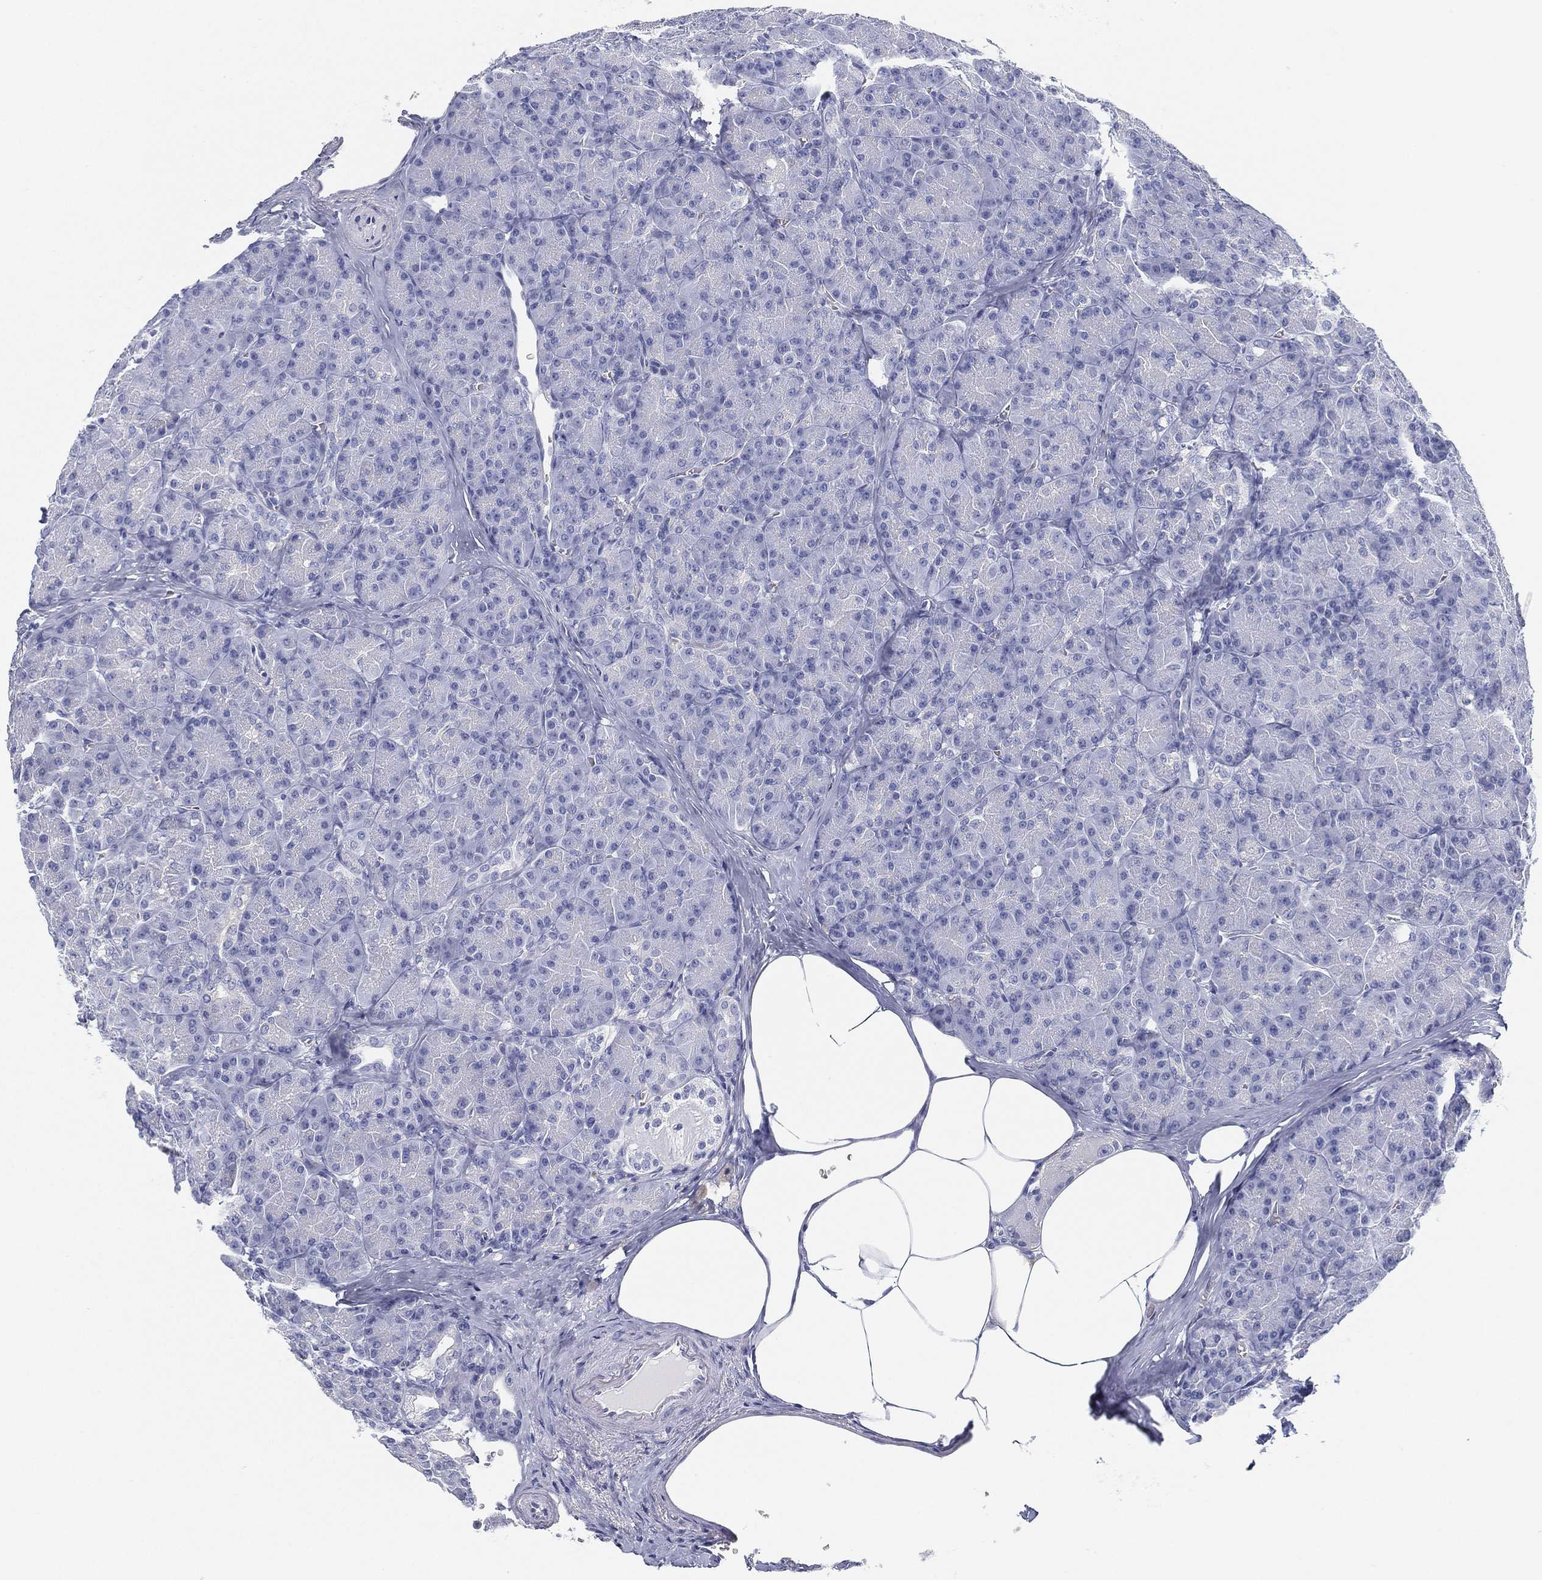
{"staining": {"intensity": "negative", "quantity": "none", "location": "none"}, "tissue": "pancreas", "cell_type": "Exocrine glandular cells", "image_type": "normal", "snomed": [{"axis": "morphology", "description": "Normal tissue, NOS"}, {"axis": "topography", "description": "Pancreas"}], "caption": "This is a histopathology image of IHC staining of unremarkable pancreas, which shows no staining in exocrine glandular cells.", "gene": "GPR61", "patient": {"sex": "male", "age": 57}}